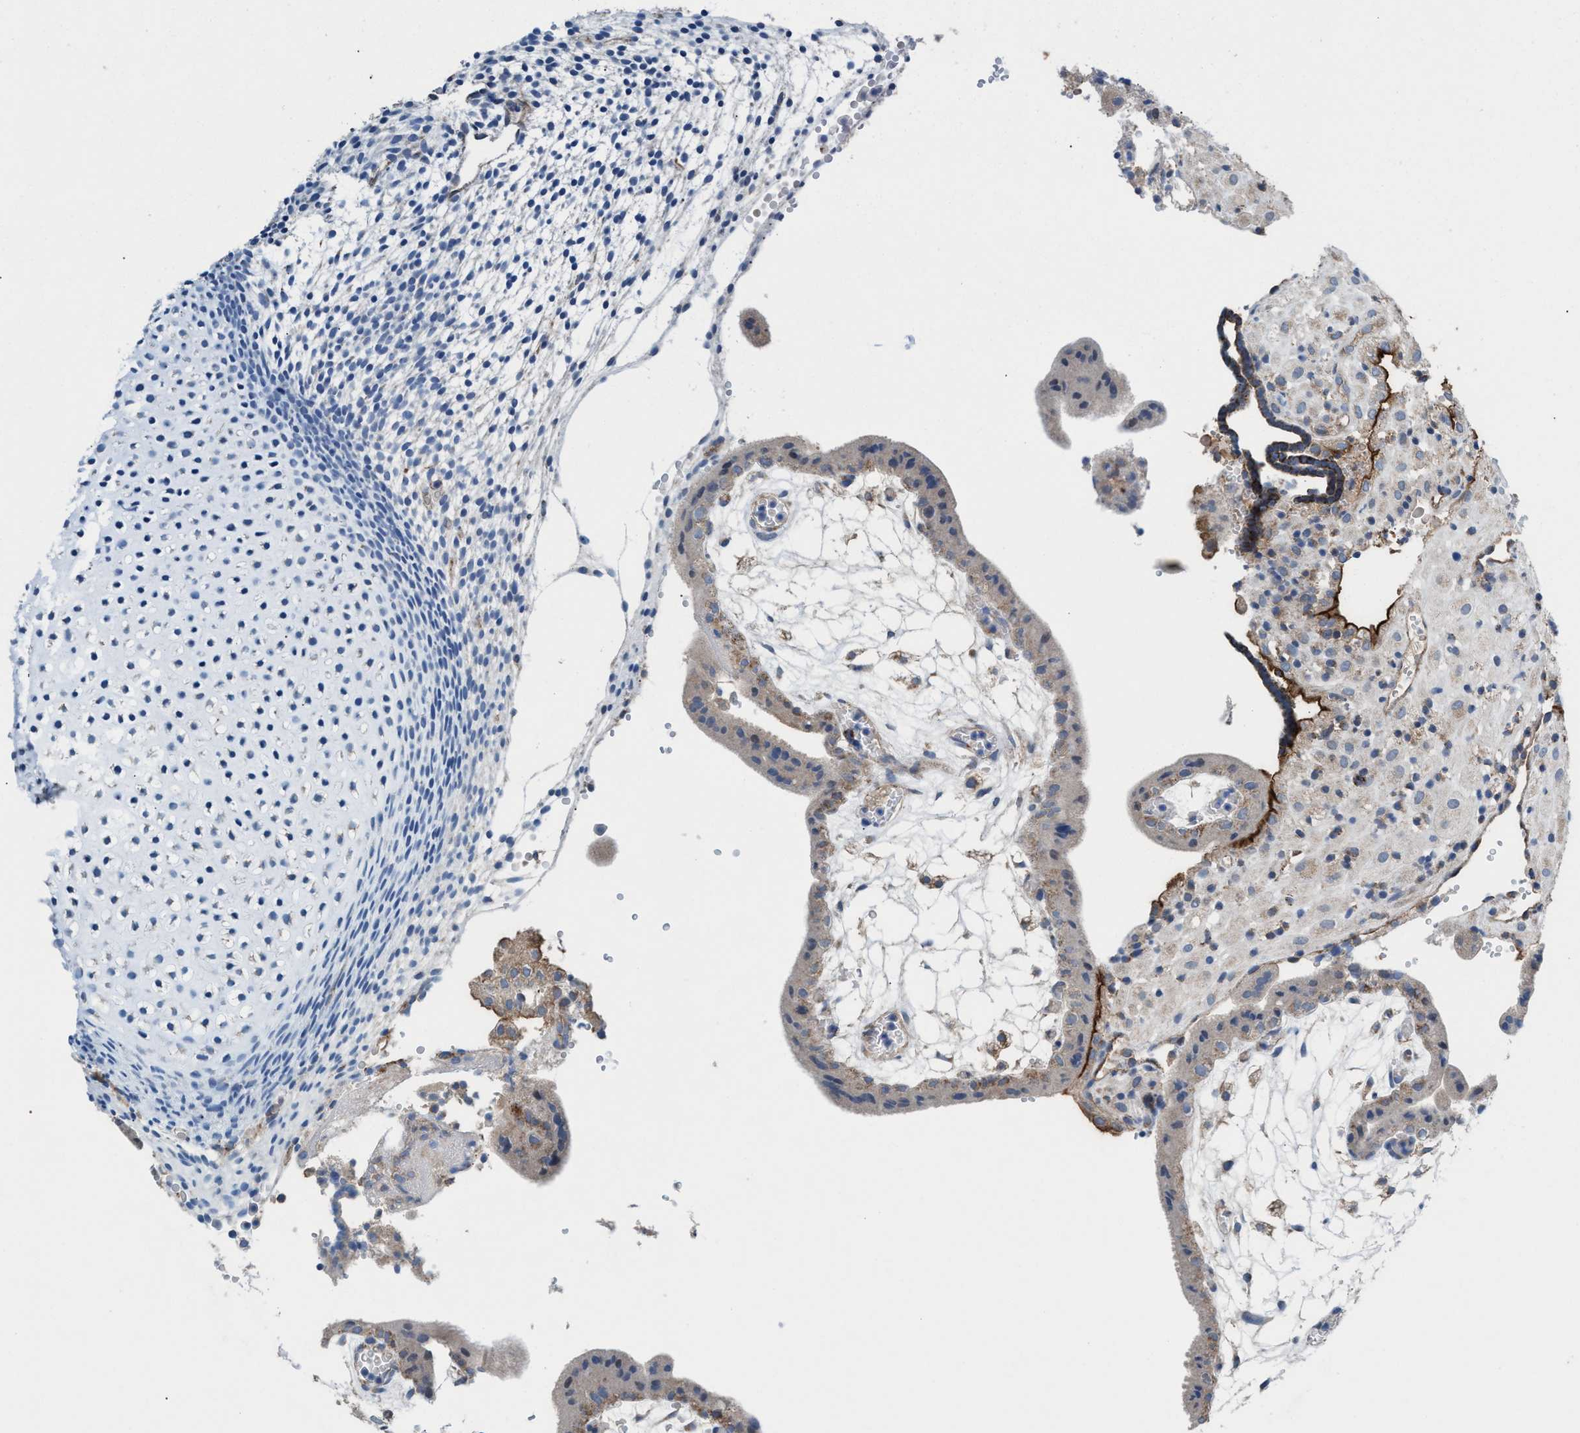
{"staining": {"intensity": "weak", "quantity": "<25%", "location": "cytoplasmic/membranous"}, "tissue": "placenta", "cell_type": "Trophoblastic cells", "image_type": "normal", "snomed": [{"axis": "morphology", "description": "Normal tissue, NOS"}, {"axis": "topography", "description": "Placenta"}], "caption": "Immunohistochemical staining of normal placenta demonstrates no significant expression in trophoblastic cells.", "gene": "MRM1", "patient": {"sex": "female", "age": 18}}